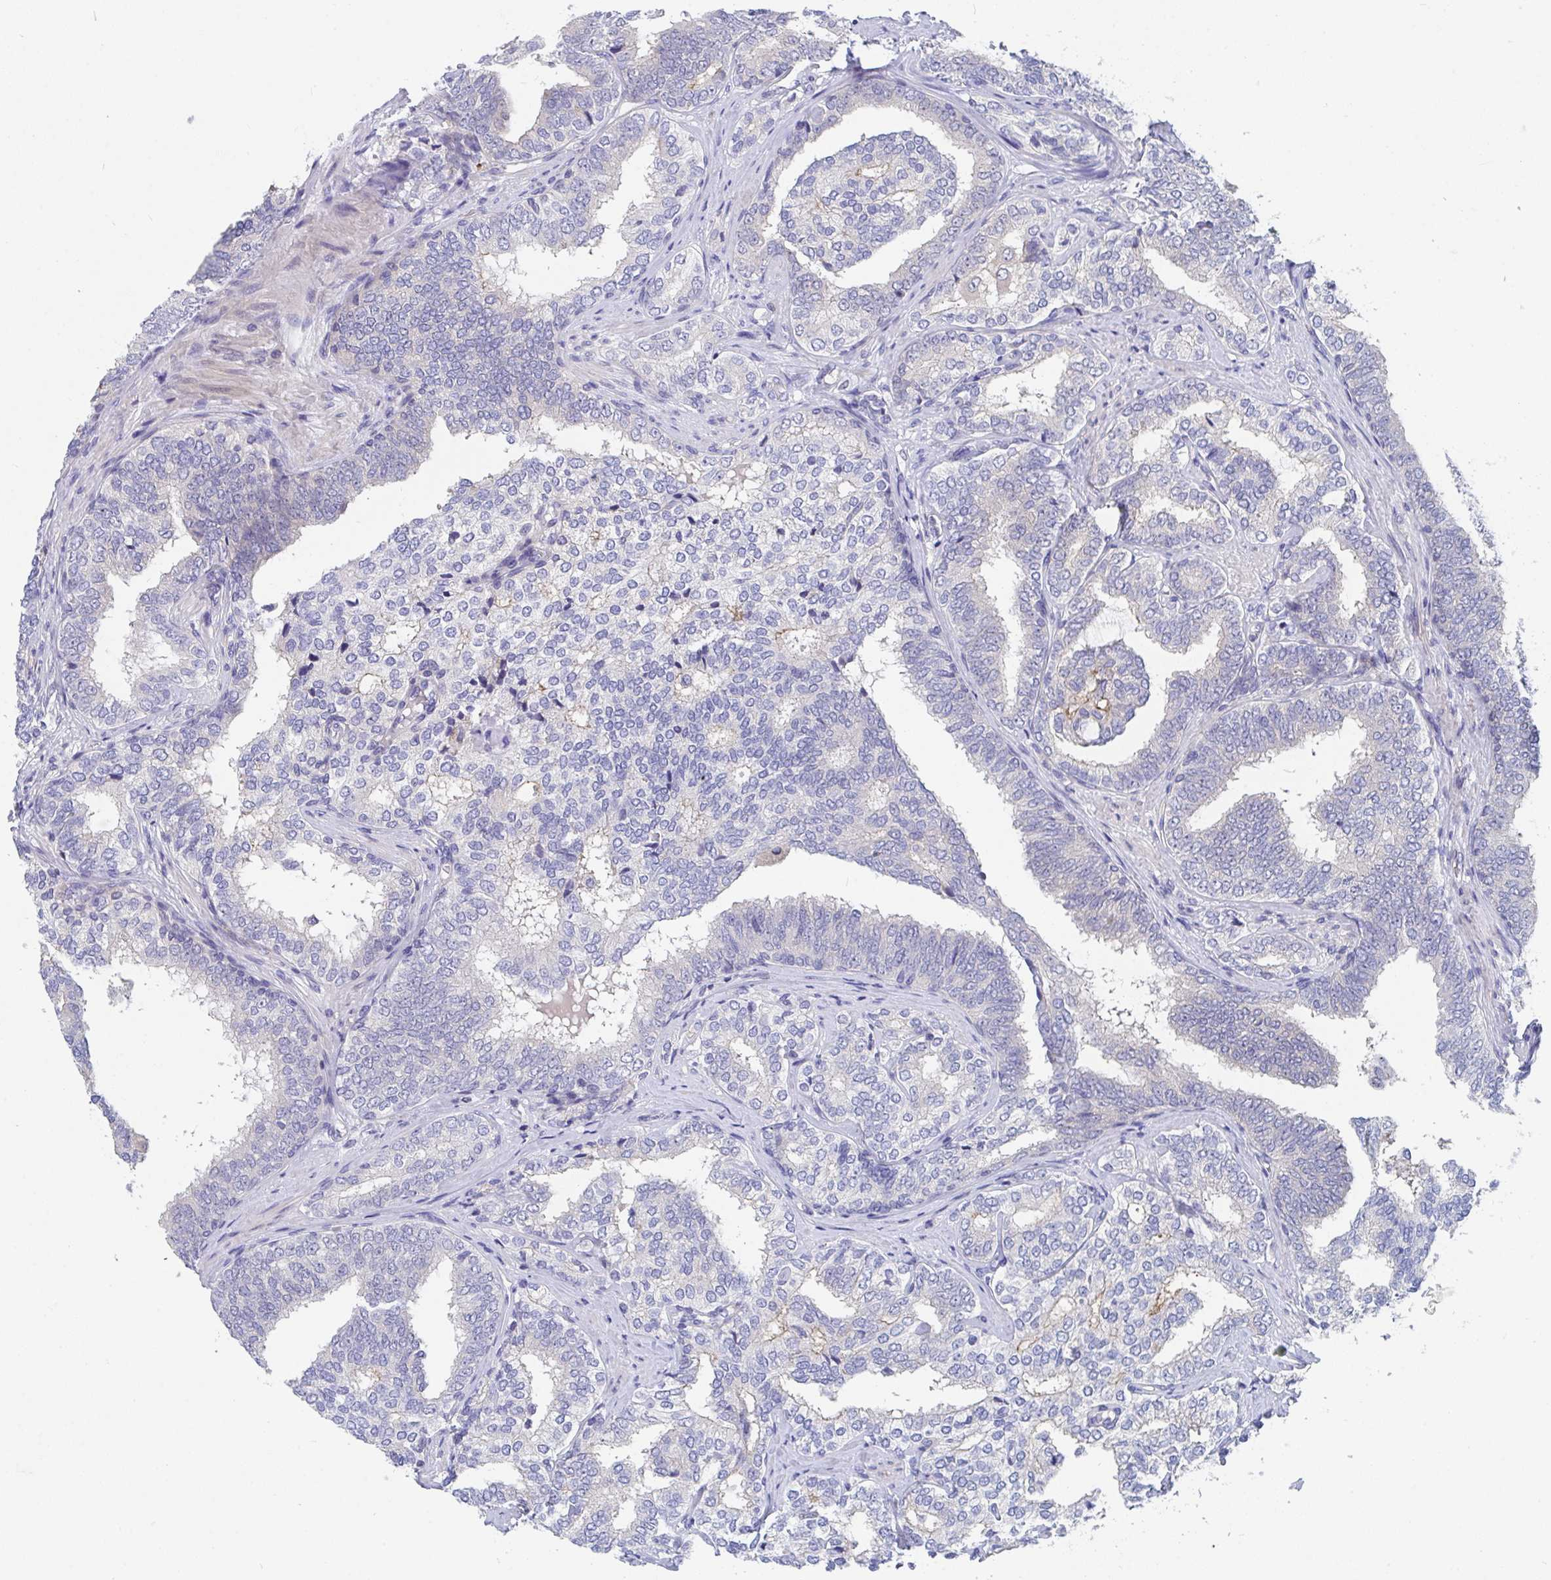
{"staining": {"intensity": "negative", "quantity": "none", "location": "none"}, "tissue": "prostate cancer", "cell_type": "Tumor cells", "image_type": "cancer", "snomed": [{"axis": "morphology", "description": "Adenocarcinoma, High grade"}, {"axis": "topography", "description": "Prostate"}], "caption": "Tumor cells are negative for brown protein staining in prostate high-grade adenocarcinoma.", "gene": "P2RX3", "patient": {"sex": "male", "age": 72}}